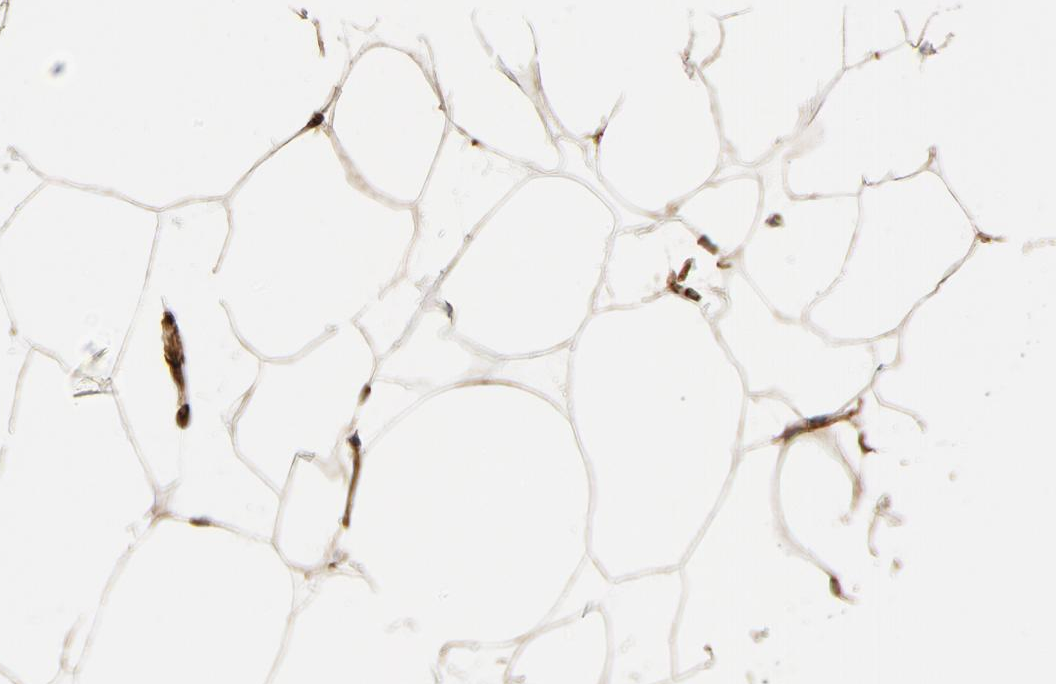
{"staining": {"intensity": "moderate", "quantity": ">75%", "location": "cytoplasmic/membranous"}, "tissue": "adipose tissue", "cell_type": "Adipocytes", "image_type": "normal", "snomed": [{"axis": "morphology", "description": "Normal tissue, NOS"}, {"axis": "morphology", "description": "Duct carcinoma"}, {"axis": "topography", "description": "Breast"}, {"axis": "topography", "description": "Adipose tissue"}], "caption": "Immunohistochemistry (IHC) (DAB (3,3'-diaminobenzidine)) staining of unremarkable adipose tissue reveals moderate cytoplasmic/membranous protein positivity in approximately >75% of adipocytes. (brown staining indicates protein expression, while blue staining denotes nuclei).", "gene": "FAM118A", "patient": {"sex": "female", "age": 37}}